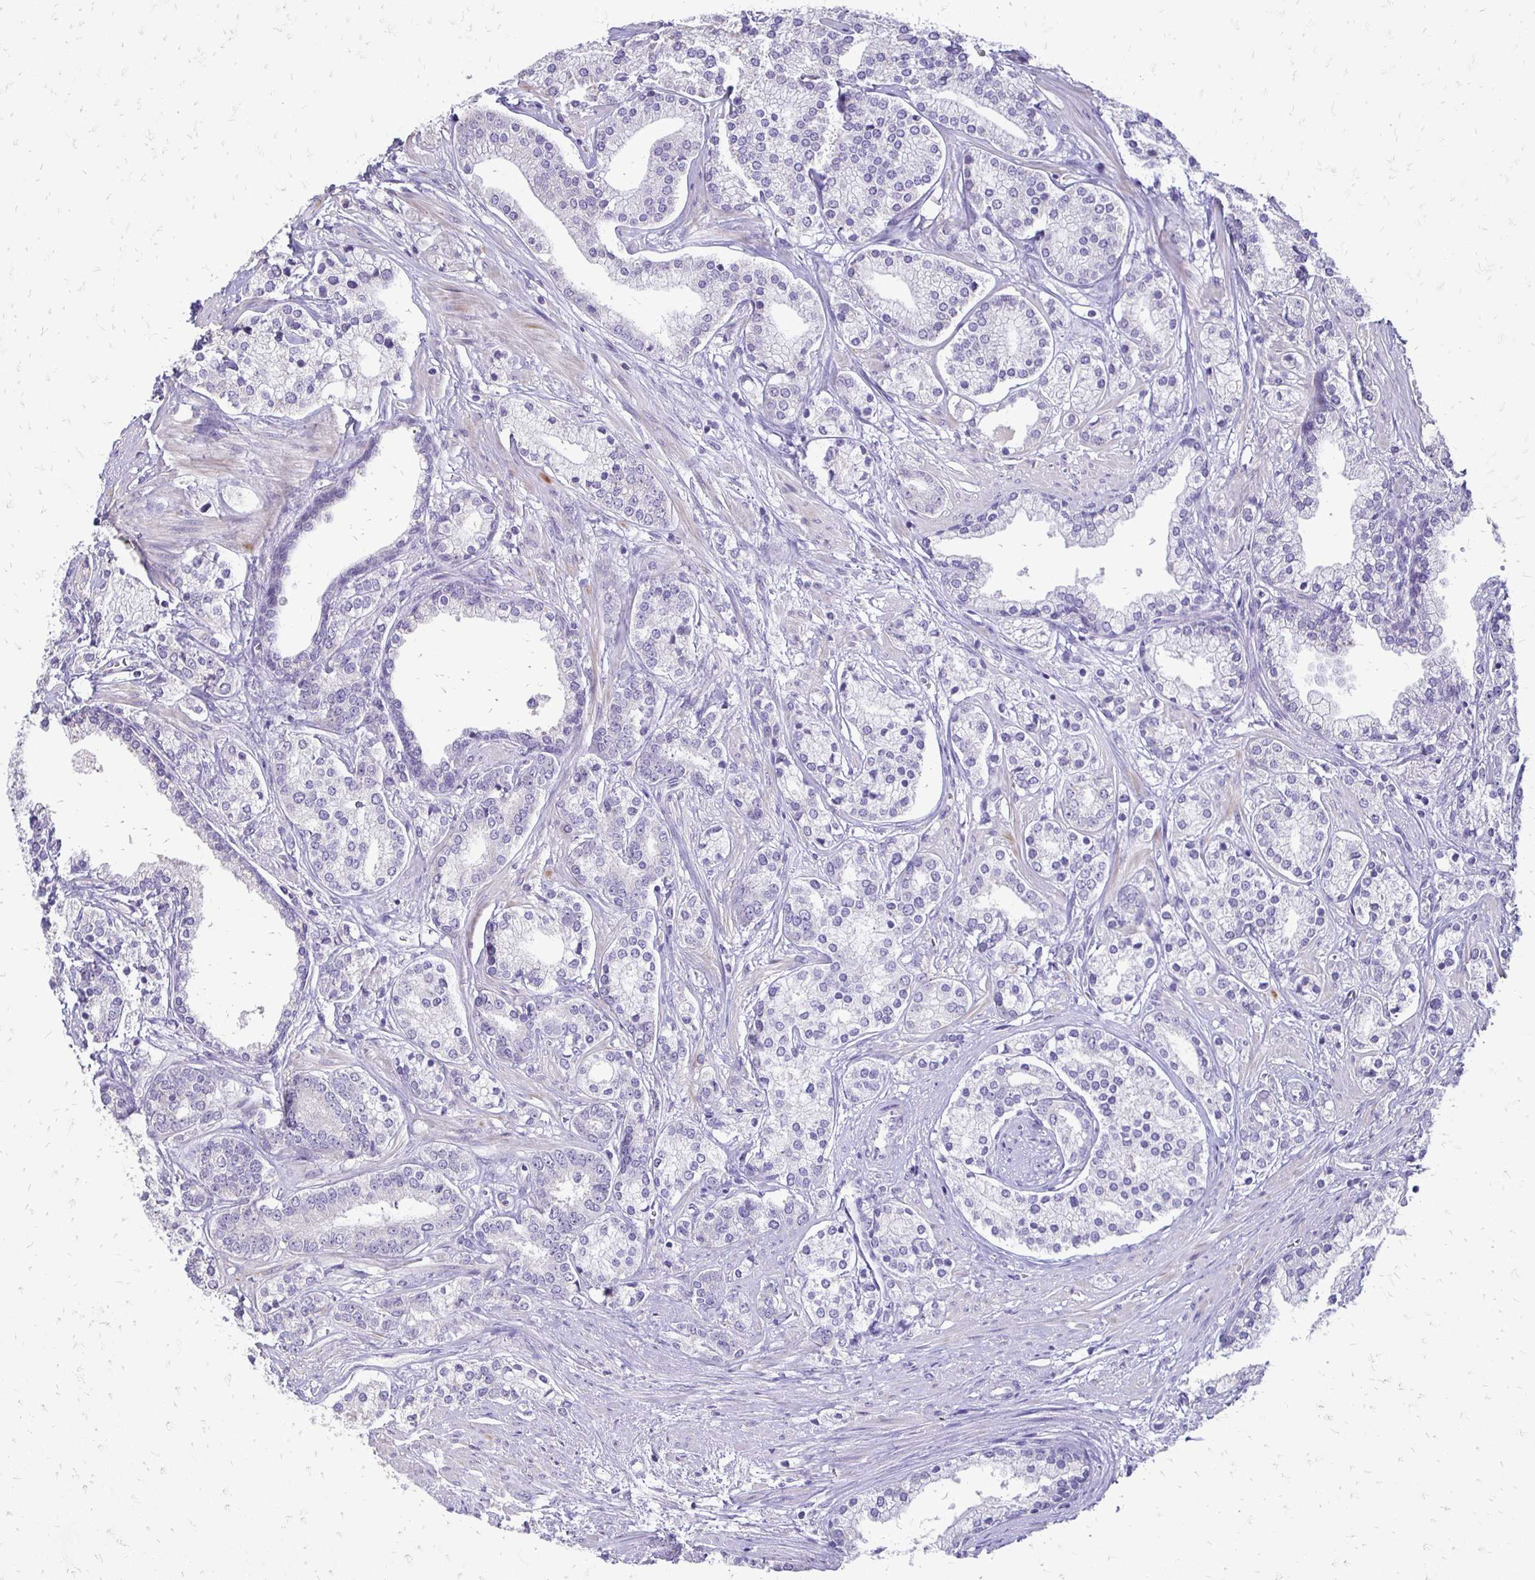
{"staining": {"intensity": "negative", "quantity": "none", "location": "none"}, "tissue": "prostate cancer", "cell_type": "Tumor cells", "image_type": "cancer", "snomed": [{"axis": "morphology", "description": "Adenocarcinoma, High grade"}, {"axis": "topography", "description": "Prostate"}], "caption": "Image shows no significant protein positivity in tumor cells of prostate adenocarcinoma (high-grade).", "gene": "ALPG", "patient": {"sex": "male", "age": 58}}